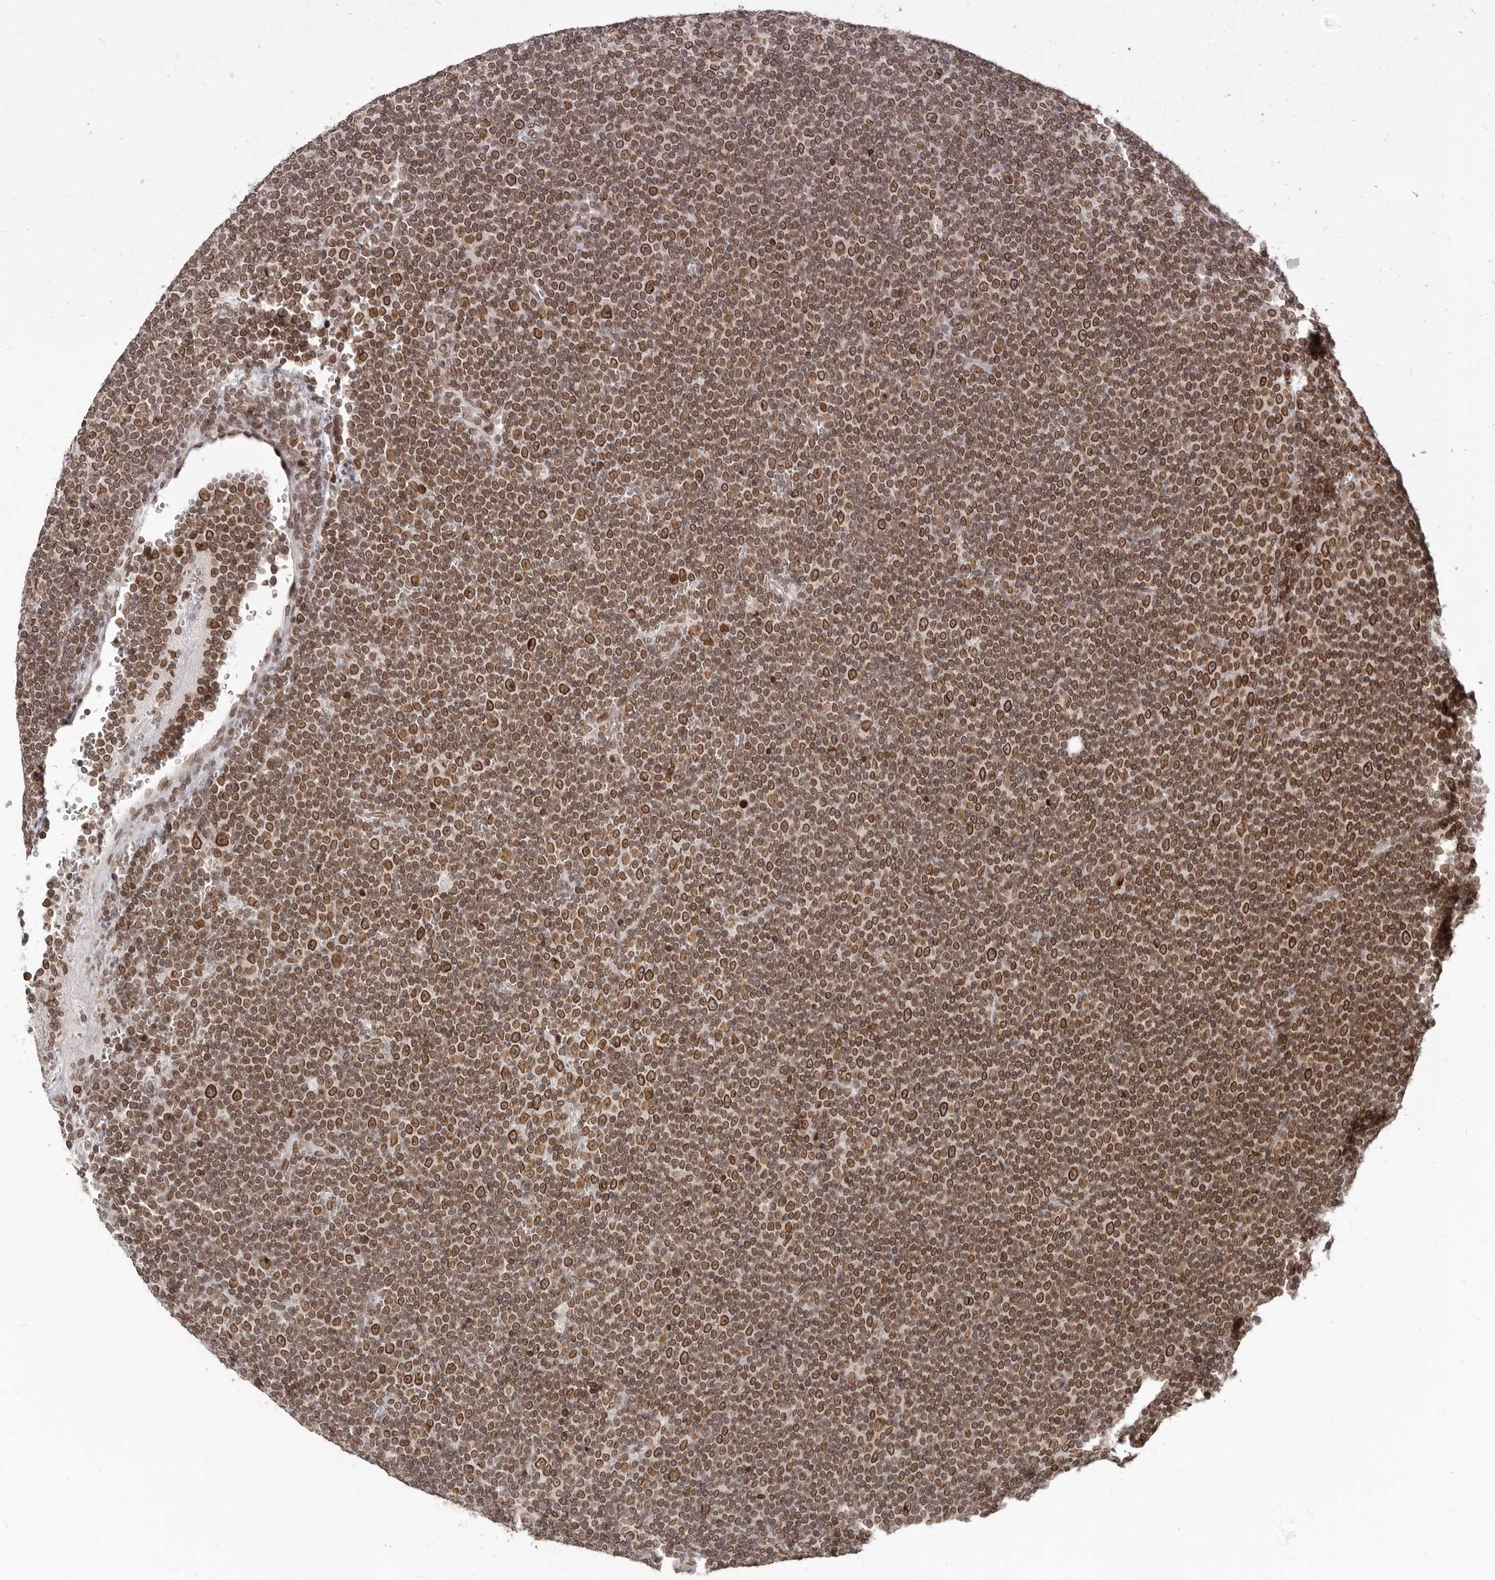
{"staining": {"intensity": "strong", "quantity": ">75%", "location": "cytoplasmic/membranous,nuclear"}, "tissue": "lymphoma", "cell_type": "Tumor cells", "image_type": "cancer", "snomed": [{"axis": "morphology", "description": "Malignant lymphoma, non-Hodgkin's type, Low grade"}, {"axis": "topography", "description": "Lymph node"}], "caption": "Immunohistochemical staining of malignant lymphoma, non-Hodgkin's type (low-grade) exhibits strong cytoplasmic/membranous and nuclear protein expression in approximately >75% of tumor cells.", "gene": "NUP153", "patient": {"sex": "female", "age": 67}}